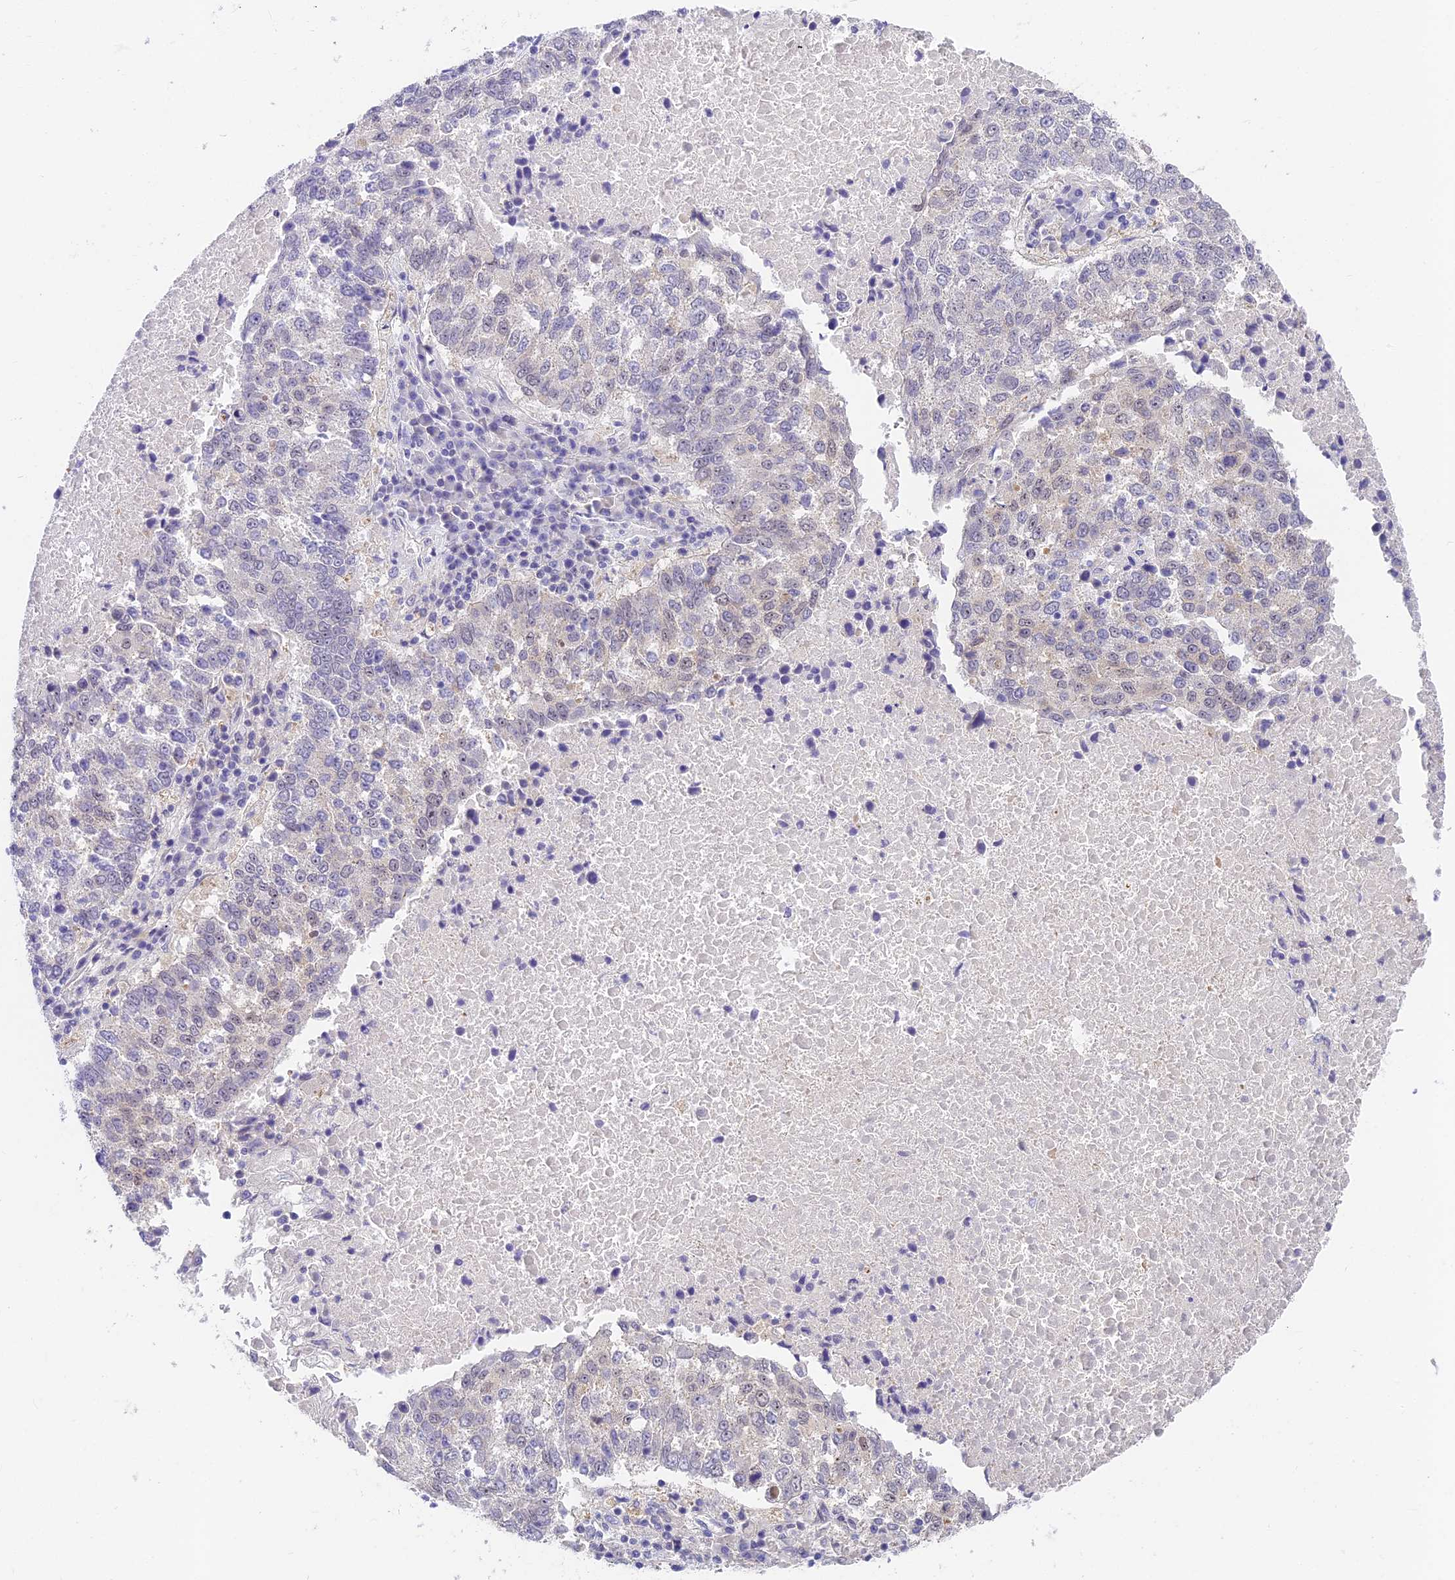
{"staining": {"intensity": "negative", "quantity": "none", "location": "none"}, "tissue": "lung cancer", "cell_type": "Tumor cells", "image_type": "cancer", "snomed": [{"axis": "morphology", "description": "Squamous cell carcinoma, NOS"}, {"axis": "topography", "description": "Lung"}], "caption": "Photomicrograph shows no significant protein positivity in tumor cells of lung squamous cell carcinoma.", "gene": "MIDN", "patient": {"sex": "male", "age": 73}}